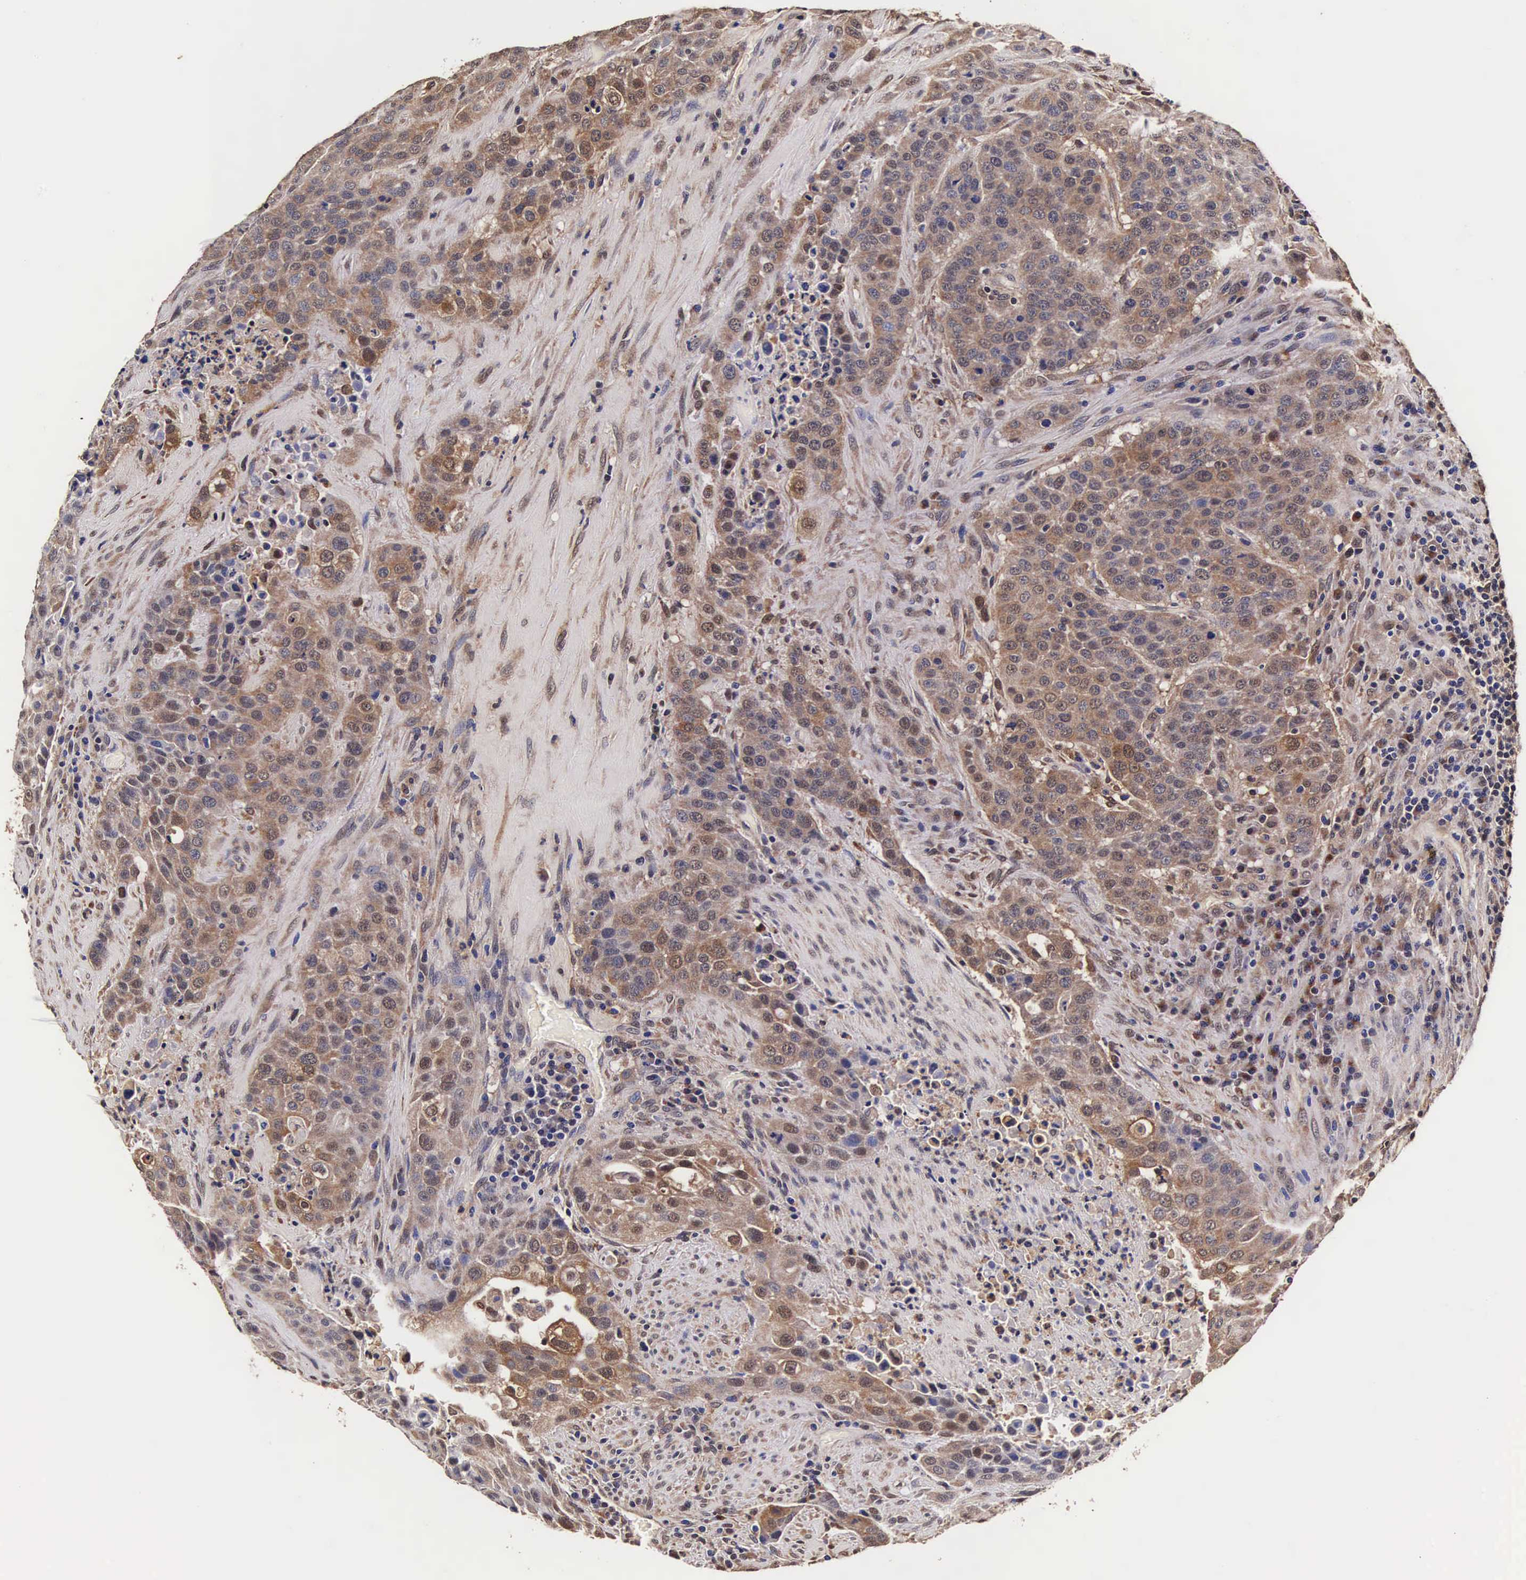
{"staining": {"intensity": "moderate", "quantity": "25%-75%", "location": "cytoplasmic/membranous,nuclear"}, "tissue": "urothelial cancer", "cell_type": "Tumor cells", "image_type": "cancer", "snomed": [{"axis": "morphology", "description": "Urothelial carcinoma, High grade"}, {"axis": "topography", "description": "Urinary bladder"}], "caption": "Human urothelial cancer stained for a protein (brown) exhibits moderate cytoplasmic/membranous and nuclear positive positivity in about 25%-75% of tumor cells.", "gene": "TECPR2", "patient": {"sex": "male", "age": 74}}